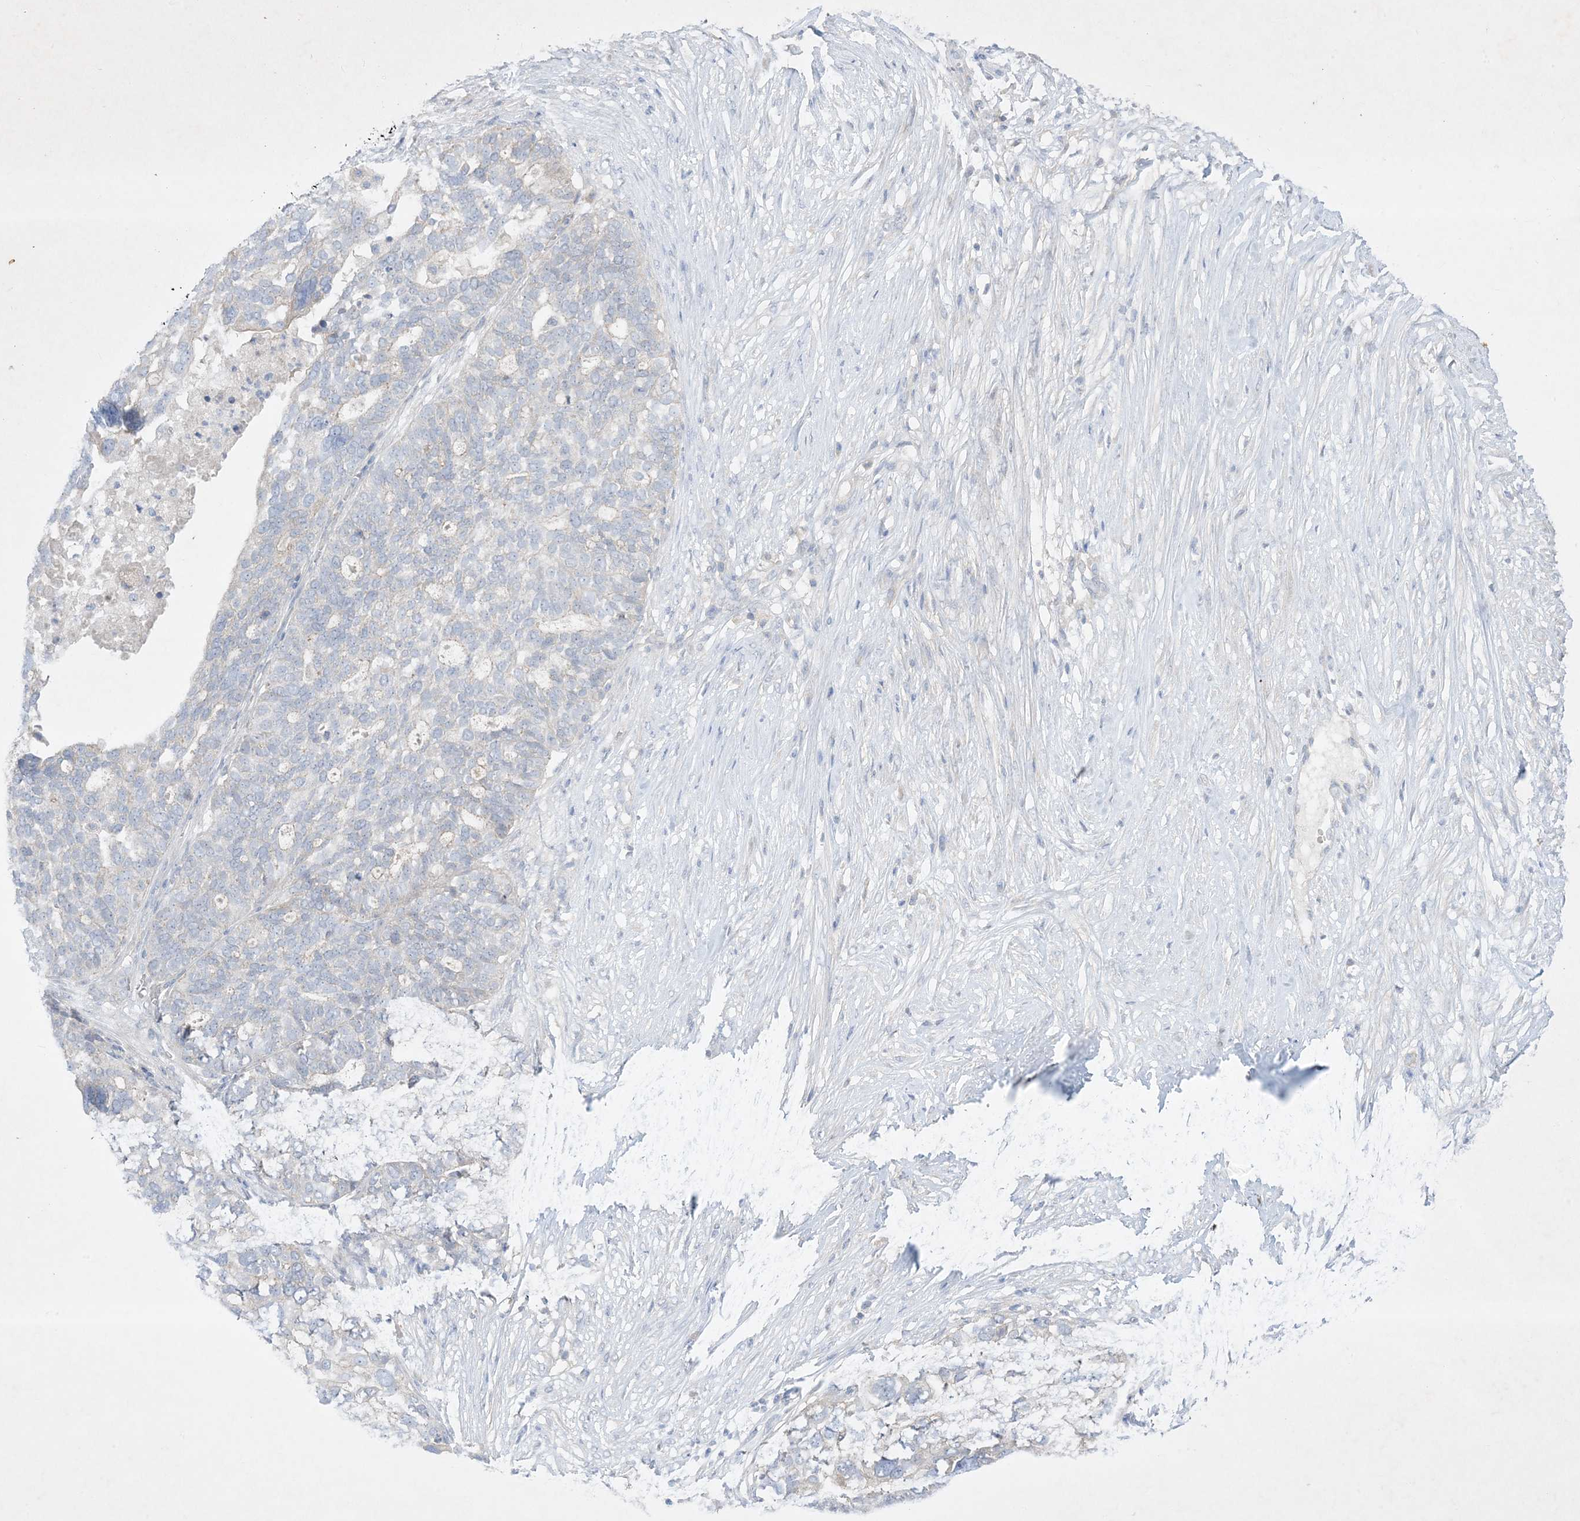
{"staining": {"intensity": "negative", "quantity": "none", "location": "none"}, "tissue": "ovarian cancer", "cell_type": "Tumor cells", "image_type": "cancer", "snomed": [{"axis": "morphology", "description": "Cystadenocarcinoma, serous, NOS"}, {"axis": "topography", "description": "Ovary"}], "caption": "Ovarian cancer (serous cystadenocarcinoma) was stained to show a protein in brown. There is no significant positivity in tumor cells. Brightfield microscopy of immunohistochemistry stained with DAB (brown) and hematoxylin (blue), captured at high magnification.", "gene": "PLEKHA3", "patient": {"sex": "female", "age": 59}}